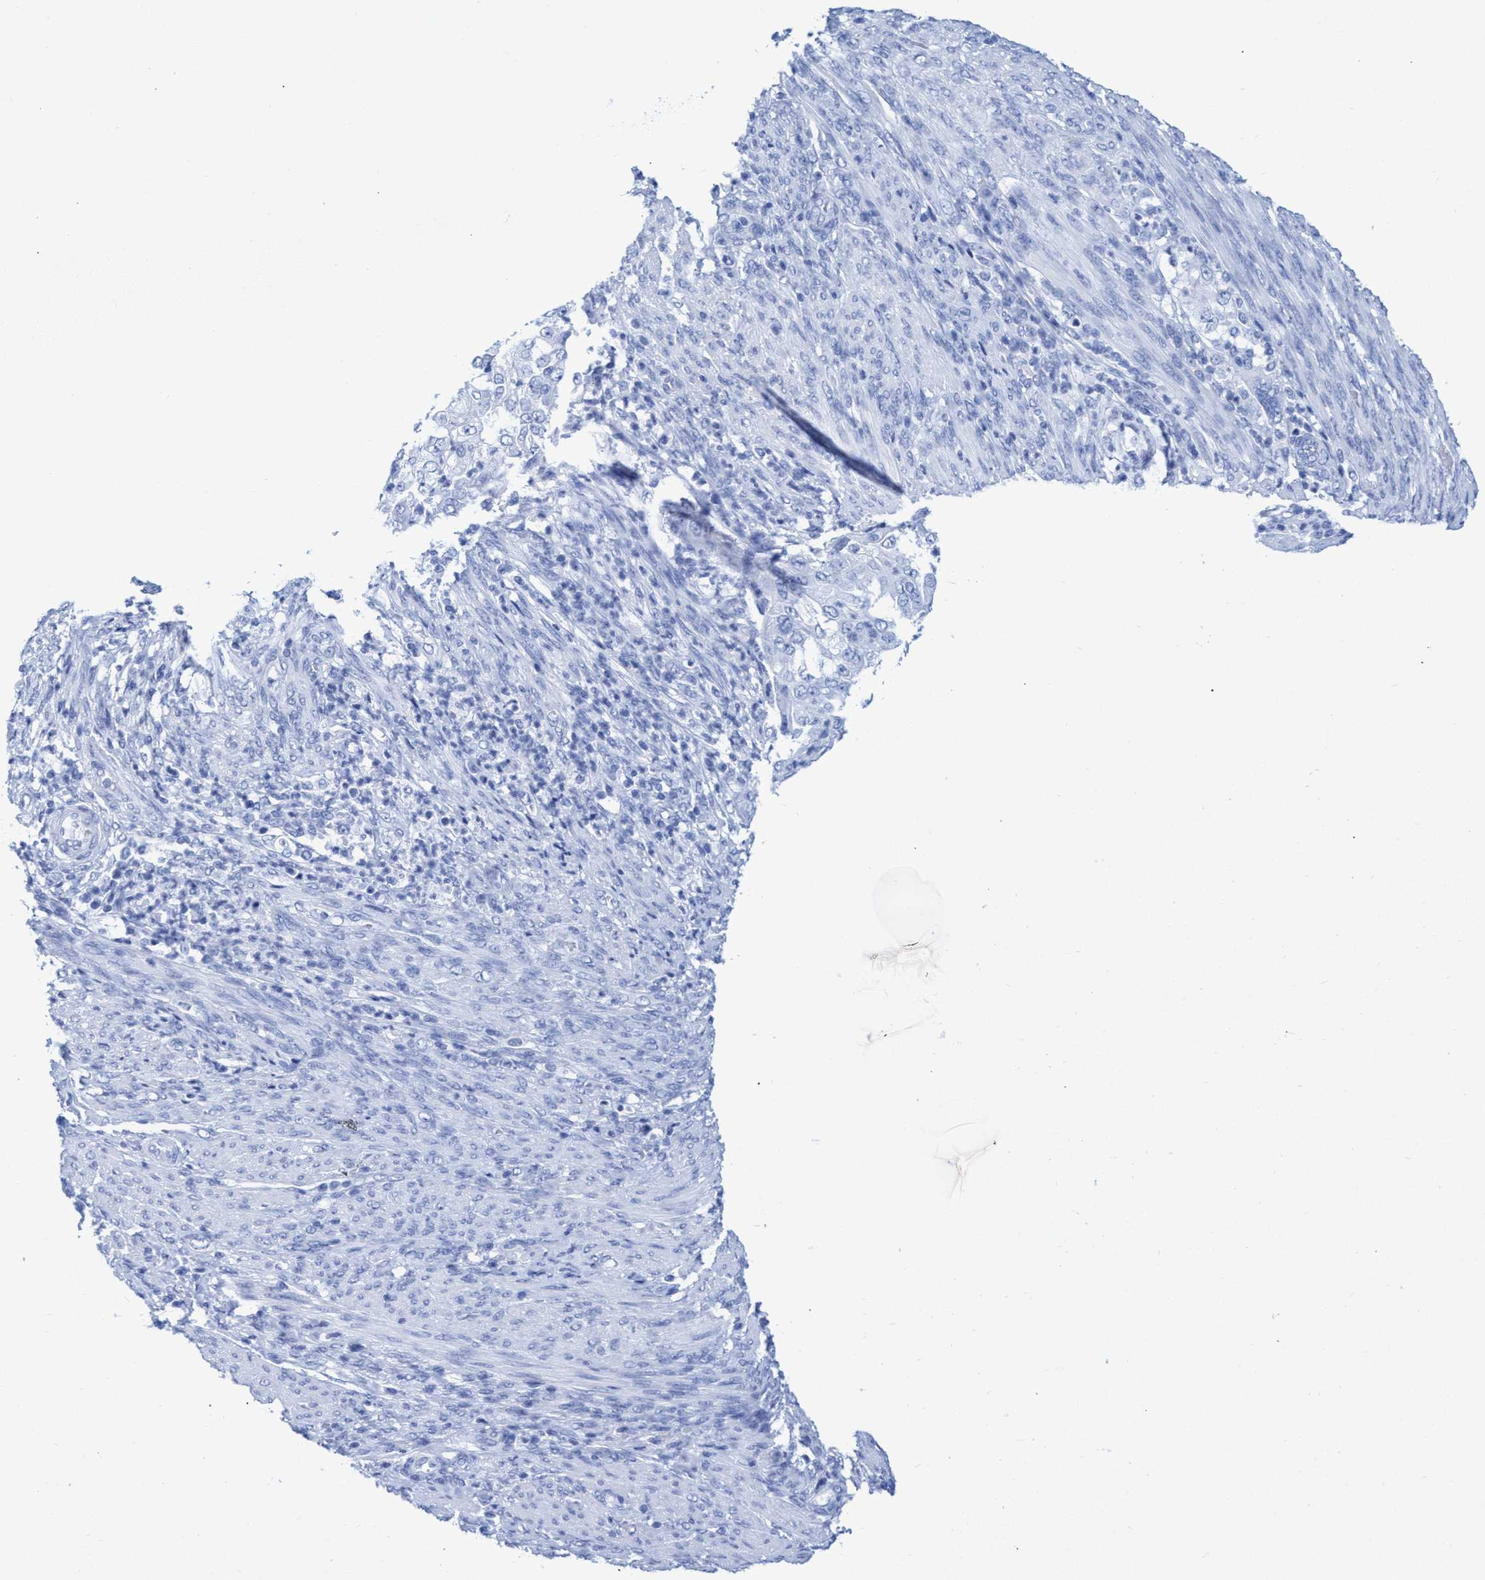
{"staining": {"intensity": "negative", "quantity": "none", "location": "none"}, "tissue": "endometrial cancer", "cell_type": "Tumor cells", "image_type": "cancer", "snomed": [{"axis": "morphology", "description": "Adenocarcinoma, NOS"}, {"axis": "topography", "description": "Endometrium"}], "caption": "IHC photomicrograph of neoplastic tissue: adenocarcinoma (endometrial) stained with DAB (3,3'-diaminobenzidine) exhibits no significant protein expression in tumor cells.", "gene": "INSL6", "patient": {"sex": "female", "age": 85}}